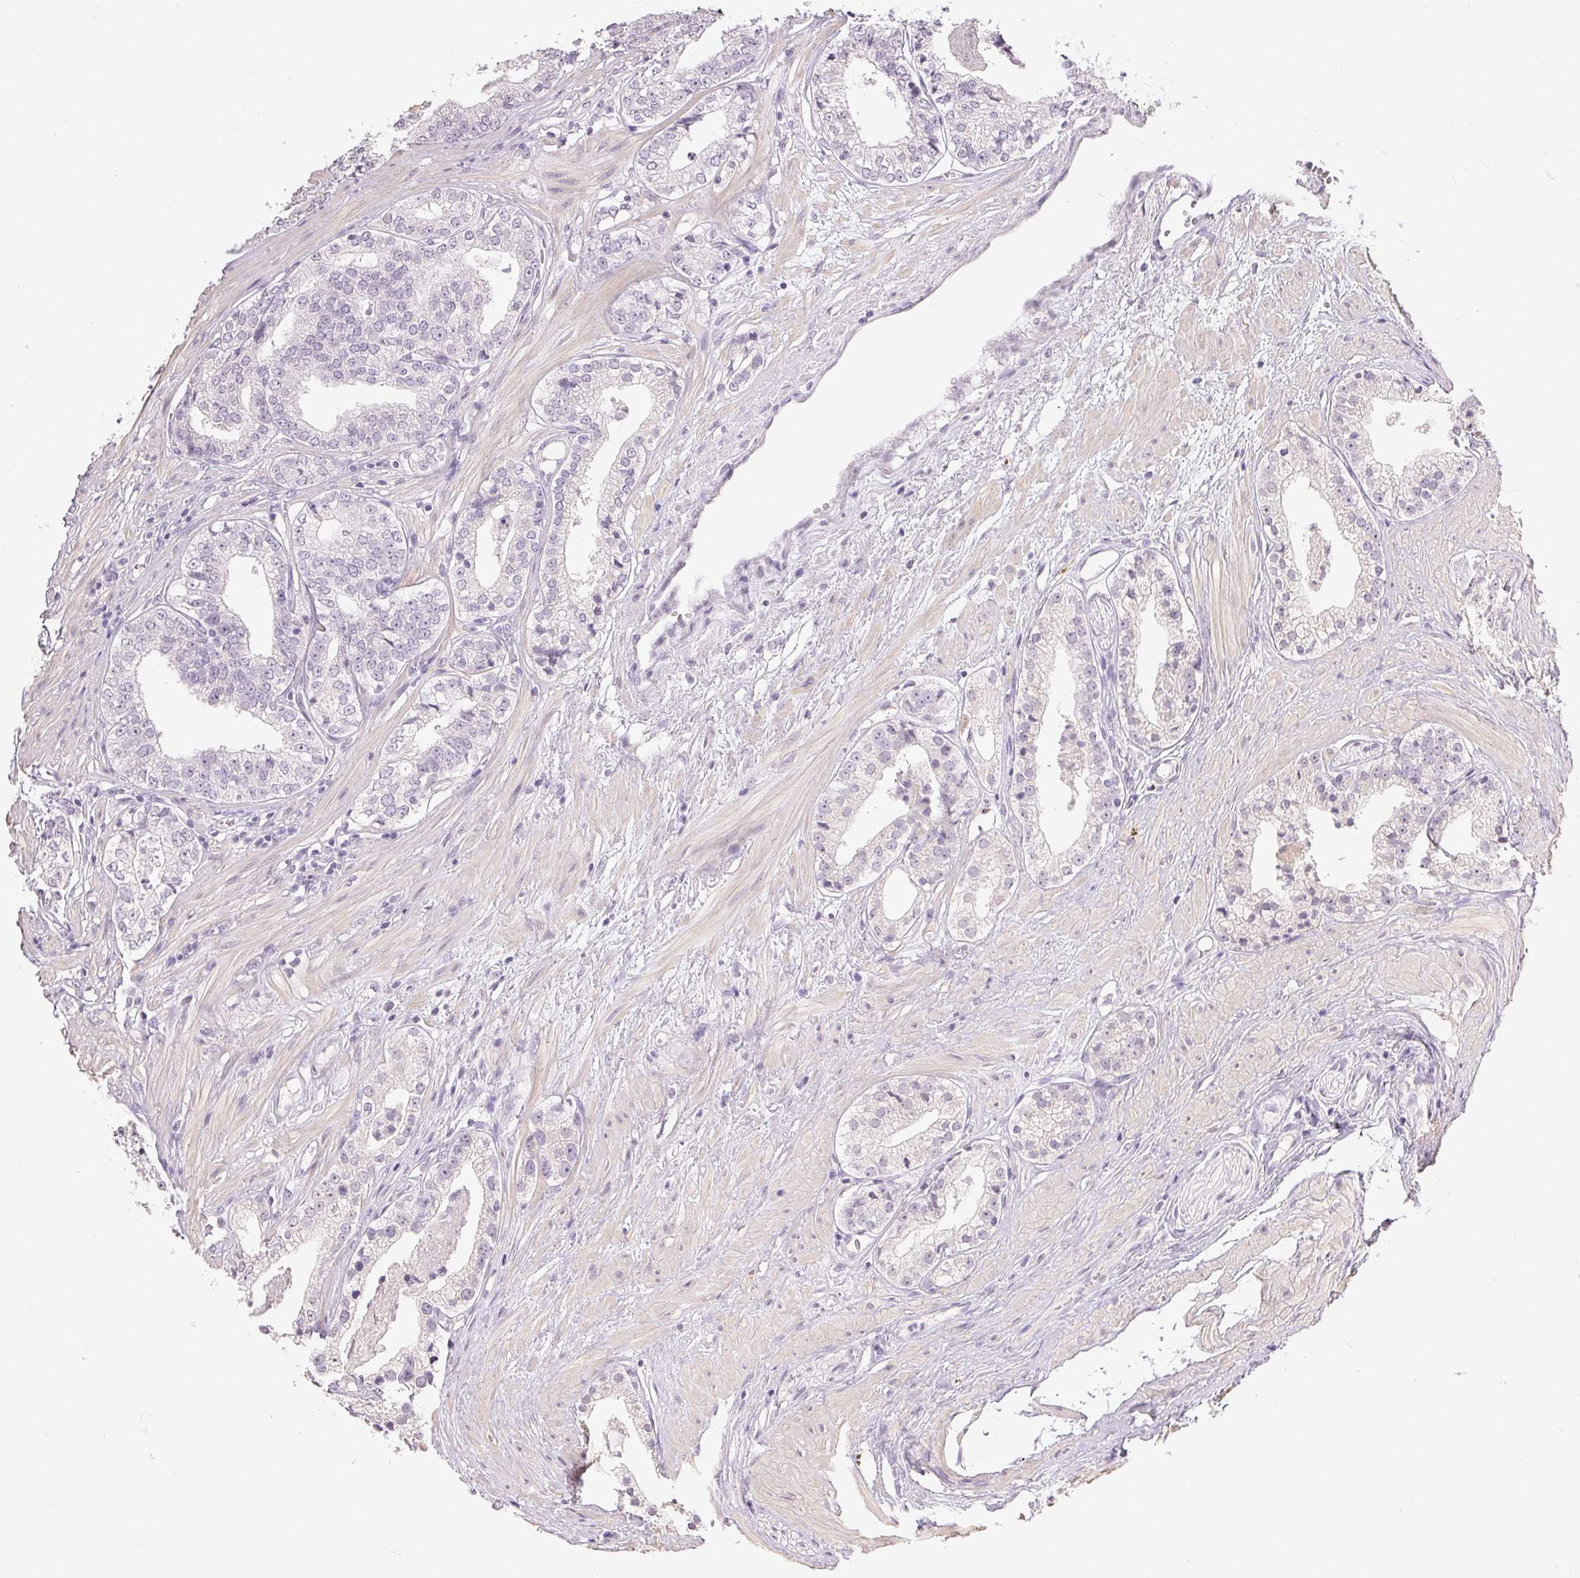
{"staining": {"intensity": "negative", "quantity": "none", "location": "none"}, "tissue": "prostate cancer", "cell_type": "Tumor cells", "image_type": "cancer", "snomed": [{"axis": "morphology", "description": "Adenocarcinoma, Low grade"}, {"axis": "topography", "description": "Prostate"}], "caption": "There is no significant staining in tumor cells of prostate cancer (adenocarcinoma (low-grade)).", "gene": "TMEM174", "patient": {"sex": "male", "age": 60}}